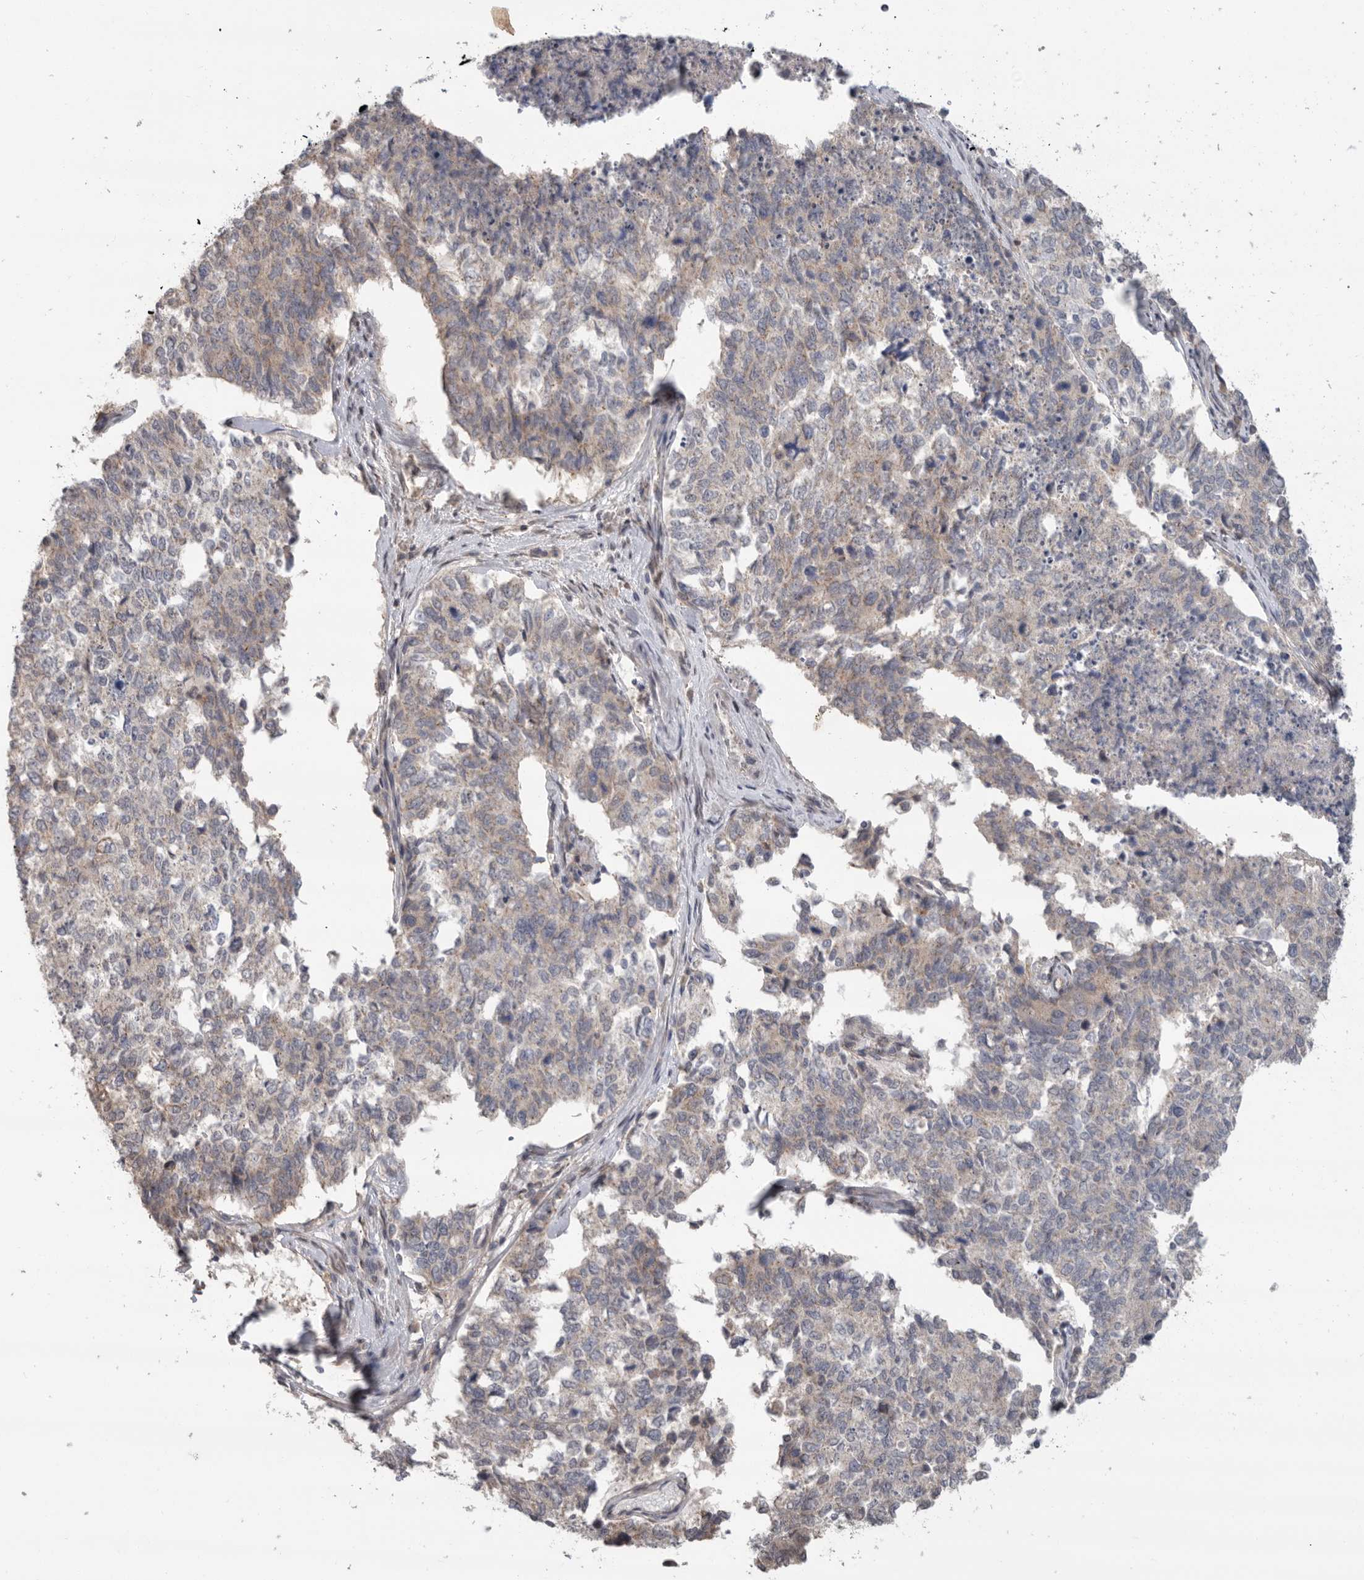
{"staining": {"intensity": "weak", "quantity": "25%-75%", "location": "cytoplasmic/membranous"}, "tissue": "cervical cancer", "cell_type": "Tumor cells", "image_type": "cancer", "snomed": [{"axis": "morphology", "description": "Squamous cell carcinoma, NOS"}, {"axis": "topography", "description": "Cervix"}], "caption": "Tumor cells show weak cytoplasmic/membranous positivity in approximately 25%-75% of cells in cervical squamous cell carcinoma.", "gene": "KLK5", "patient": {"sex": "female", "age": 63}}